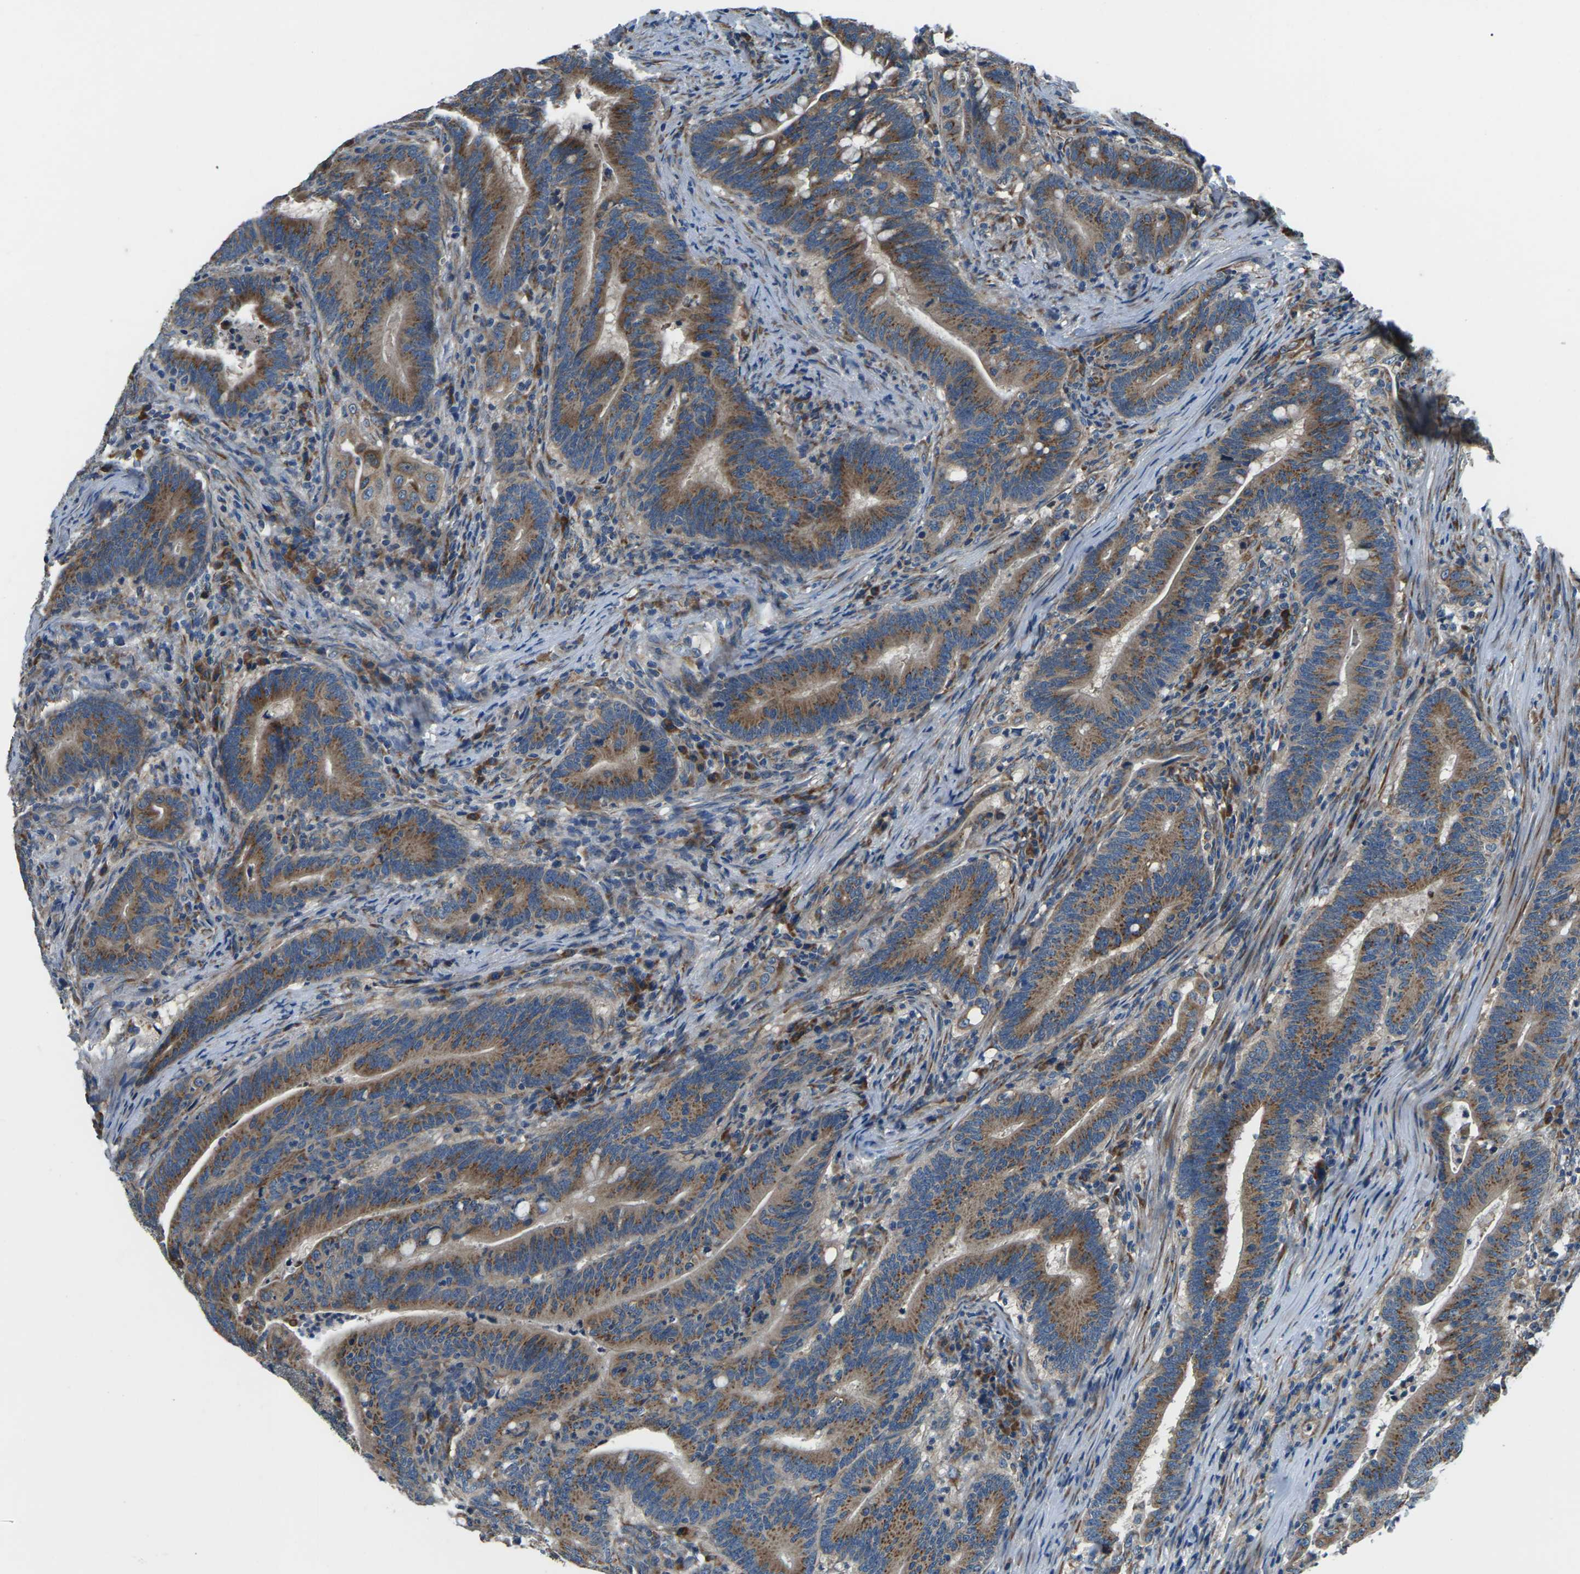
{"staining": {"intensity": "moderate", "quantity": ">75%", "location": "cytoplasmic/membranous"}, "tissue": "colorectal cancer", "cell_type": "Tumor cells", "image_type": "cancer", "snomed": [{"axis": "morphology", "description": "Normal tissue, NOS"}, {"axis": "morphology", "description": "Adenocarcinoma, NOS"}, {"axis": "topography", "description": "Colon"}], "caption": "Immunohistochemistry (IHC) (DAB) staining of human colorectal cancer (adenocarcinoma) reveals moderate cytoplasmic/membranous protein positivity in about >75% of tumor cells.", "gene": "GABRP", "patient": {"sex": "female", "age": 66}}